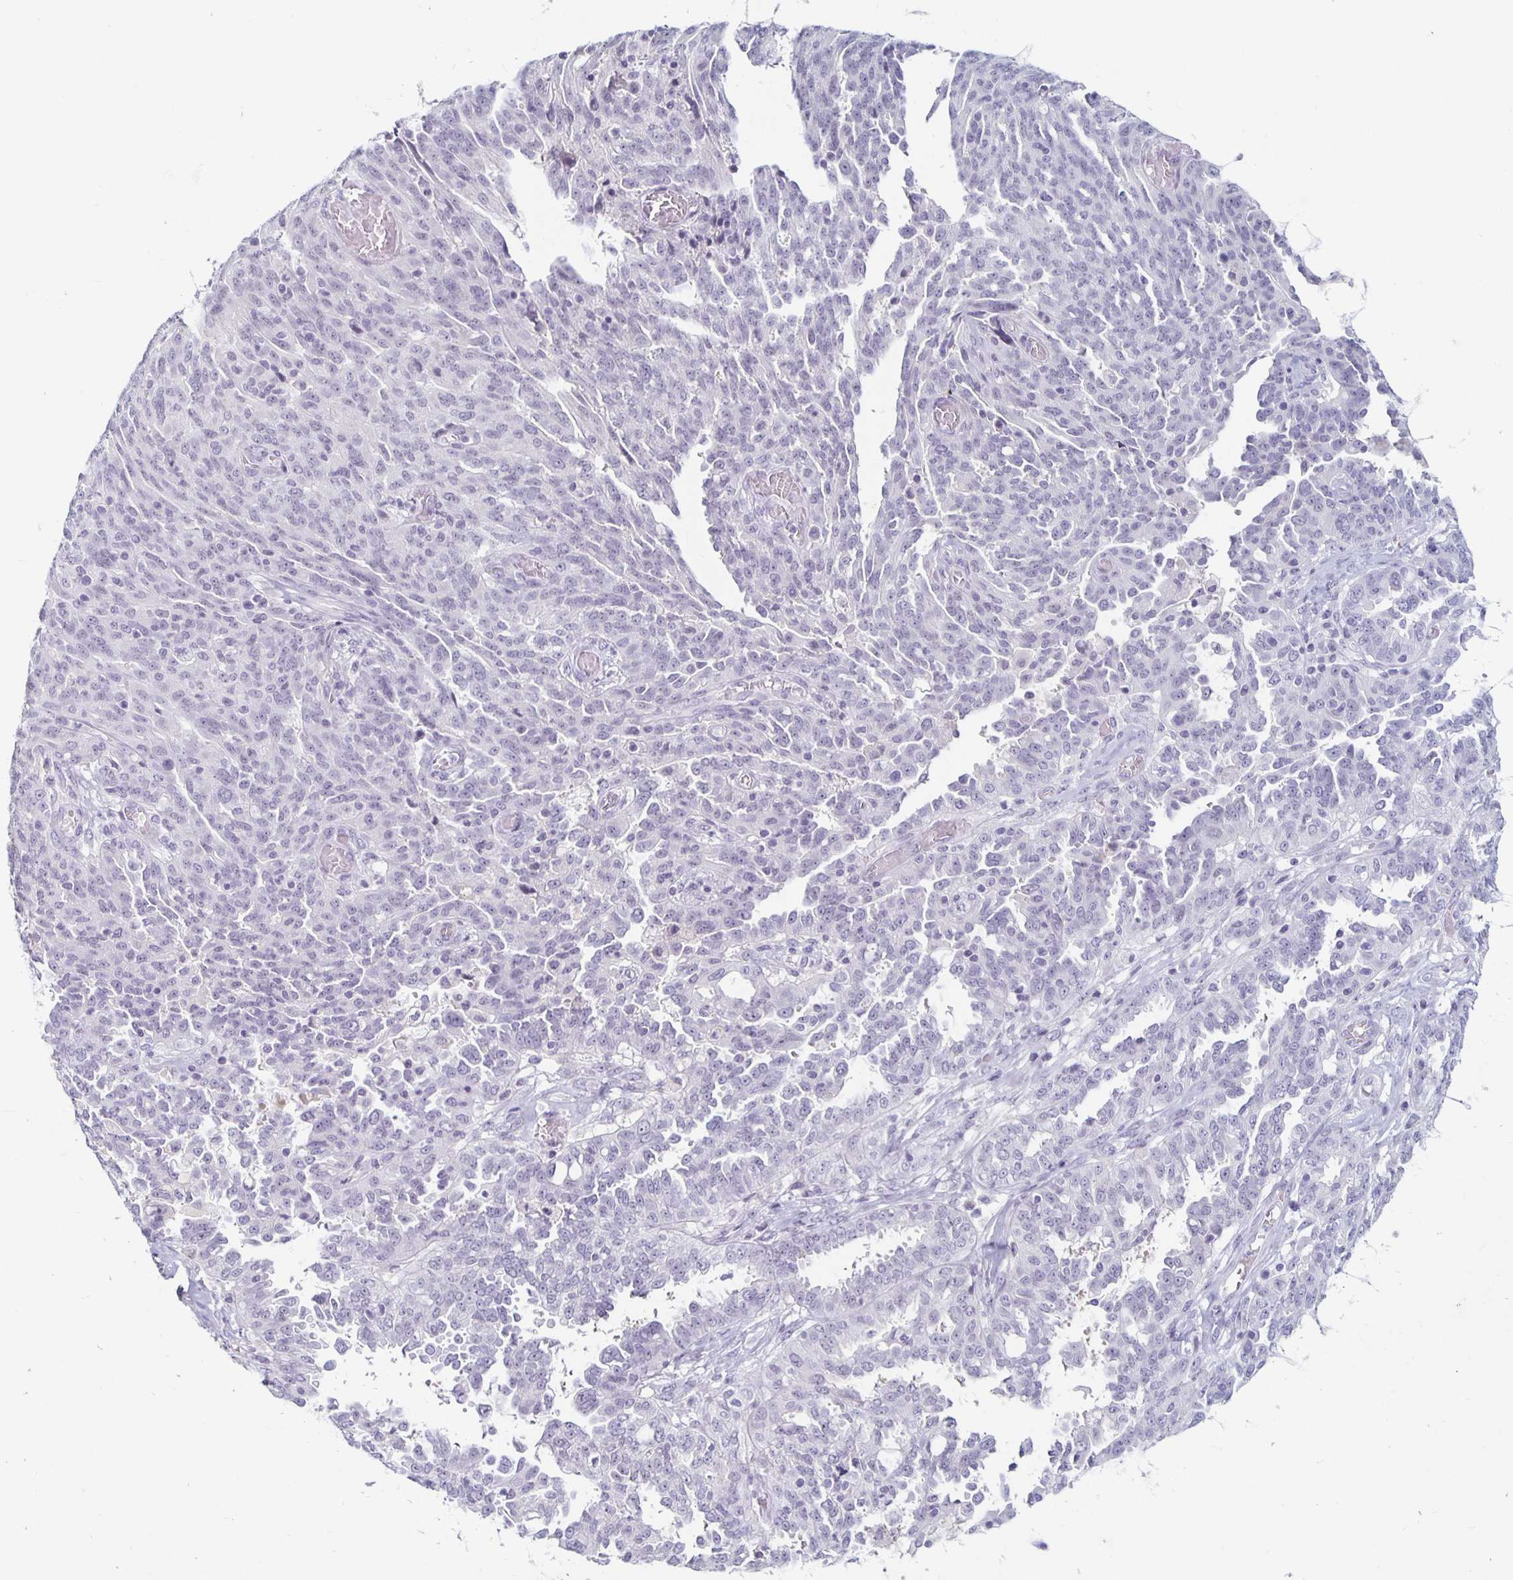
{"staining": {"intensity": "negative", "quantity": "none", "location": "none"}, "tissue": "ovarian cancer", "cell_type": "Tumor cells", "image_type": "cancer", "snomed": [{"axis": "morphology", "description": "Cystadenocarcinoma, serous, NOS"}, {"axis": "topography", "description": "Ovary"}], "caption": "An image of human serous cystadenocarcinoma (ovarian) is negative for staining in tumor cells.", "gene": "KCNQ2", "patient": {"sex": "female", "age": 67}}